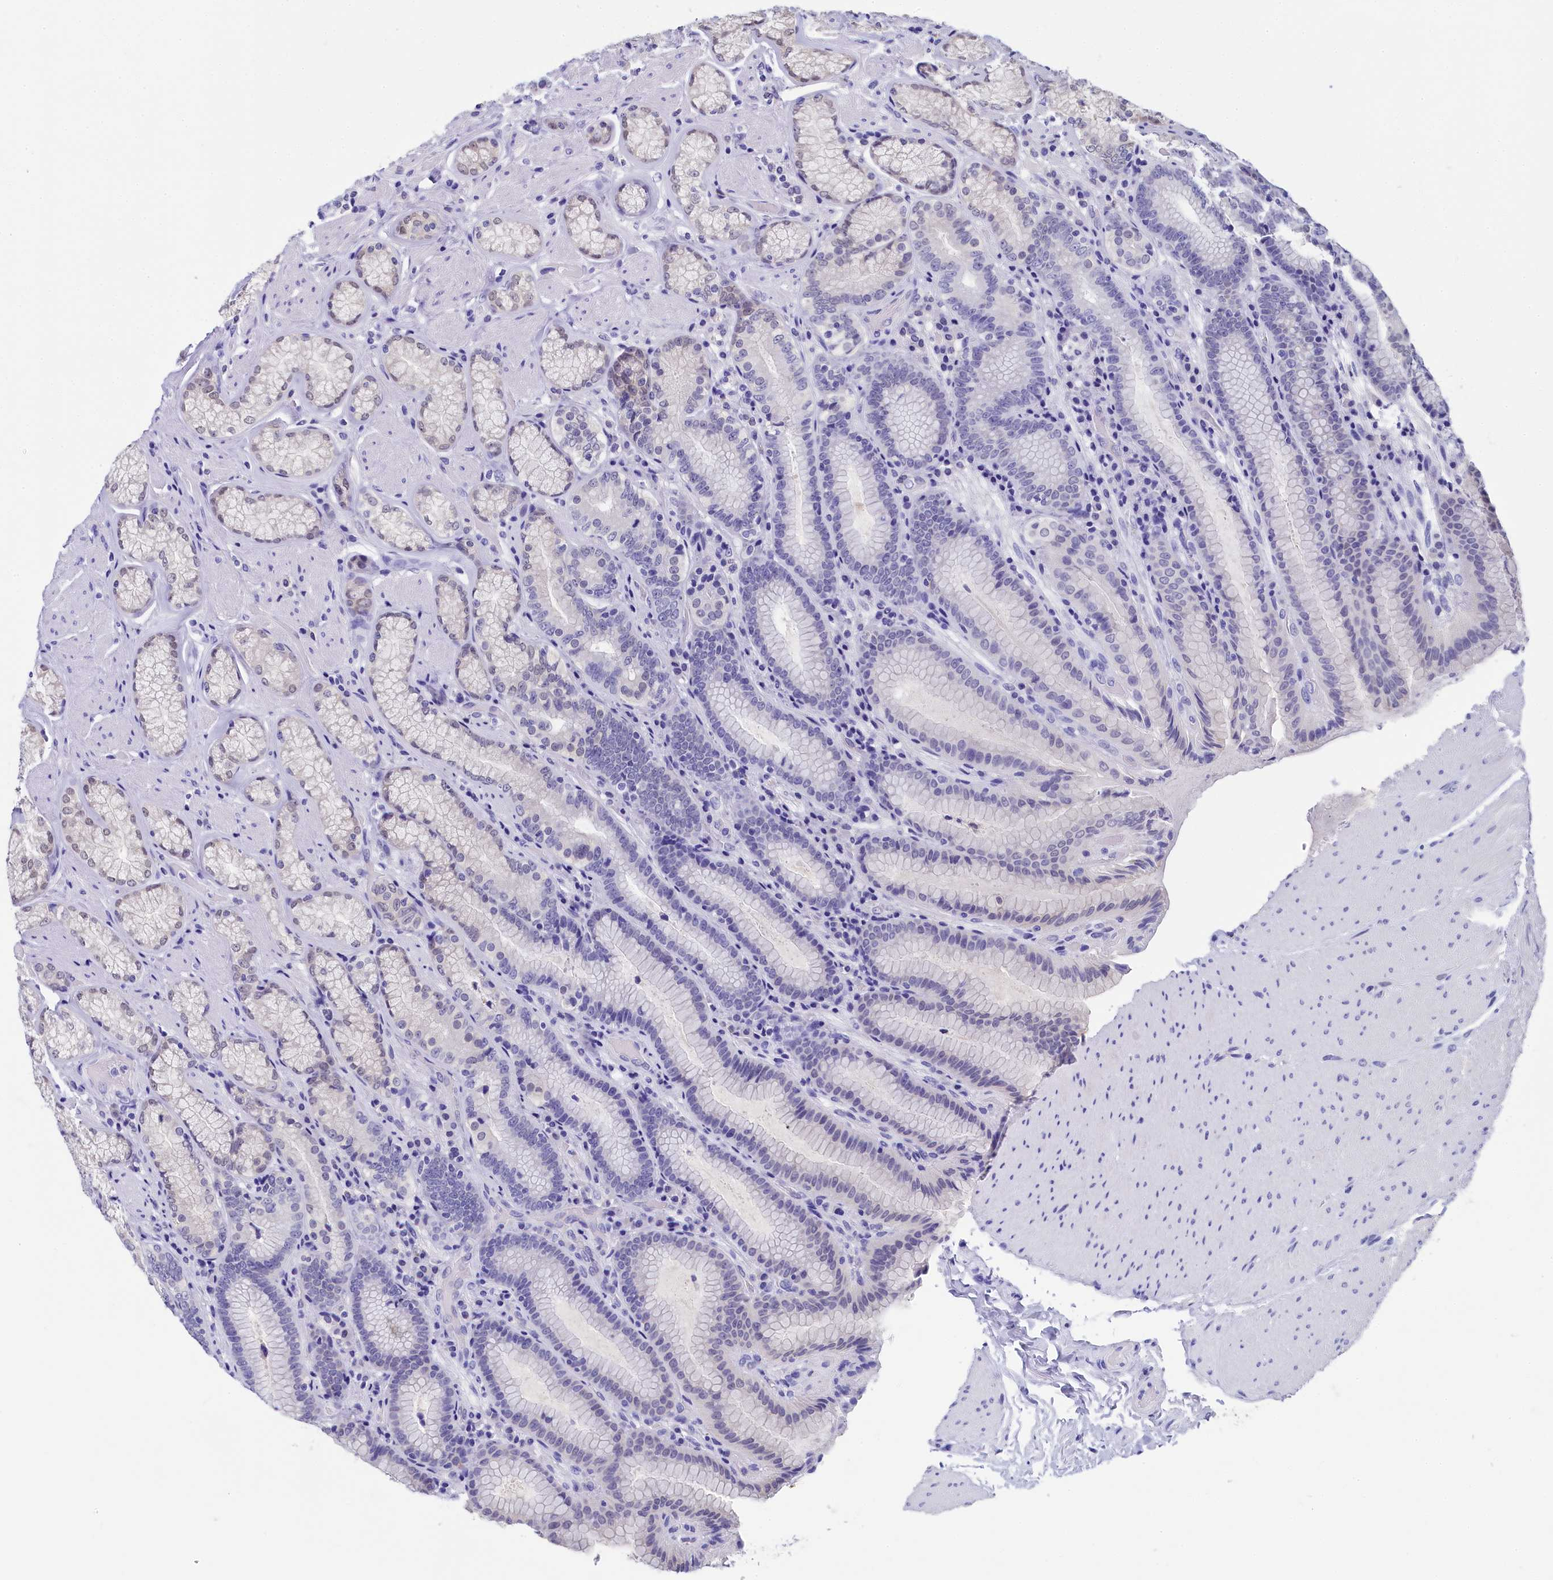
{"staining": {"intensity": "negative", "quantity": "none", "location": "none"}, "tissue": "stomach", "cell_type": "Glandular cells", "image_type": "normal", "snomed": [{"axis": "morphology", "description": "Normal tissue, NOS"}, {"axis": "topography", "description": "Stomach, upper"}, {"axis": "topography", "description": "Stomach, lower"}], "caption": "Human stomach stained for a protein using IHC displays no positivity in glandular cells.", "gene": "C11orf54", "patient": {"sex": "female", "age": 76}}